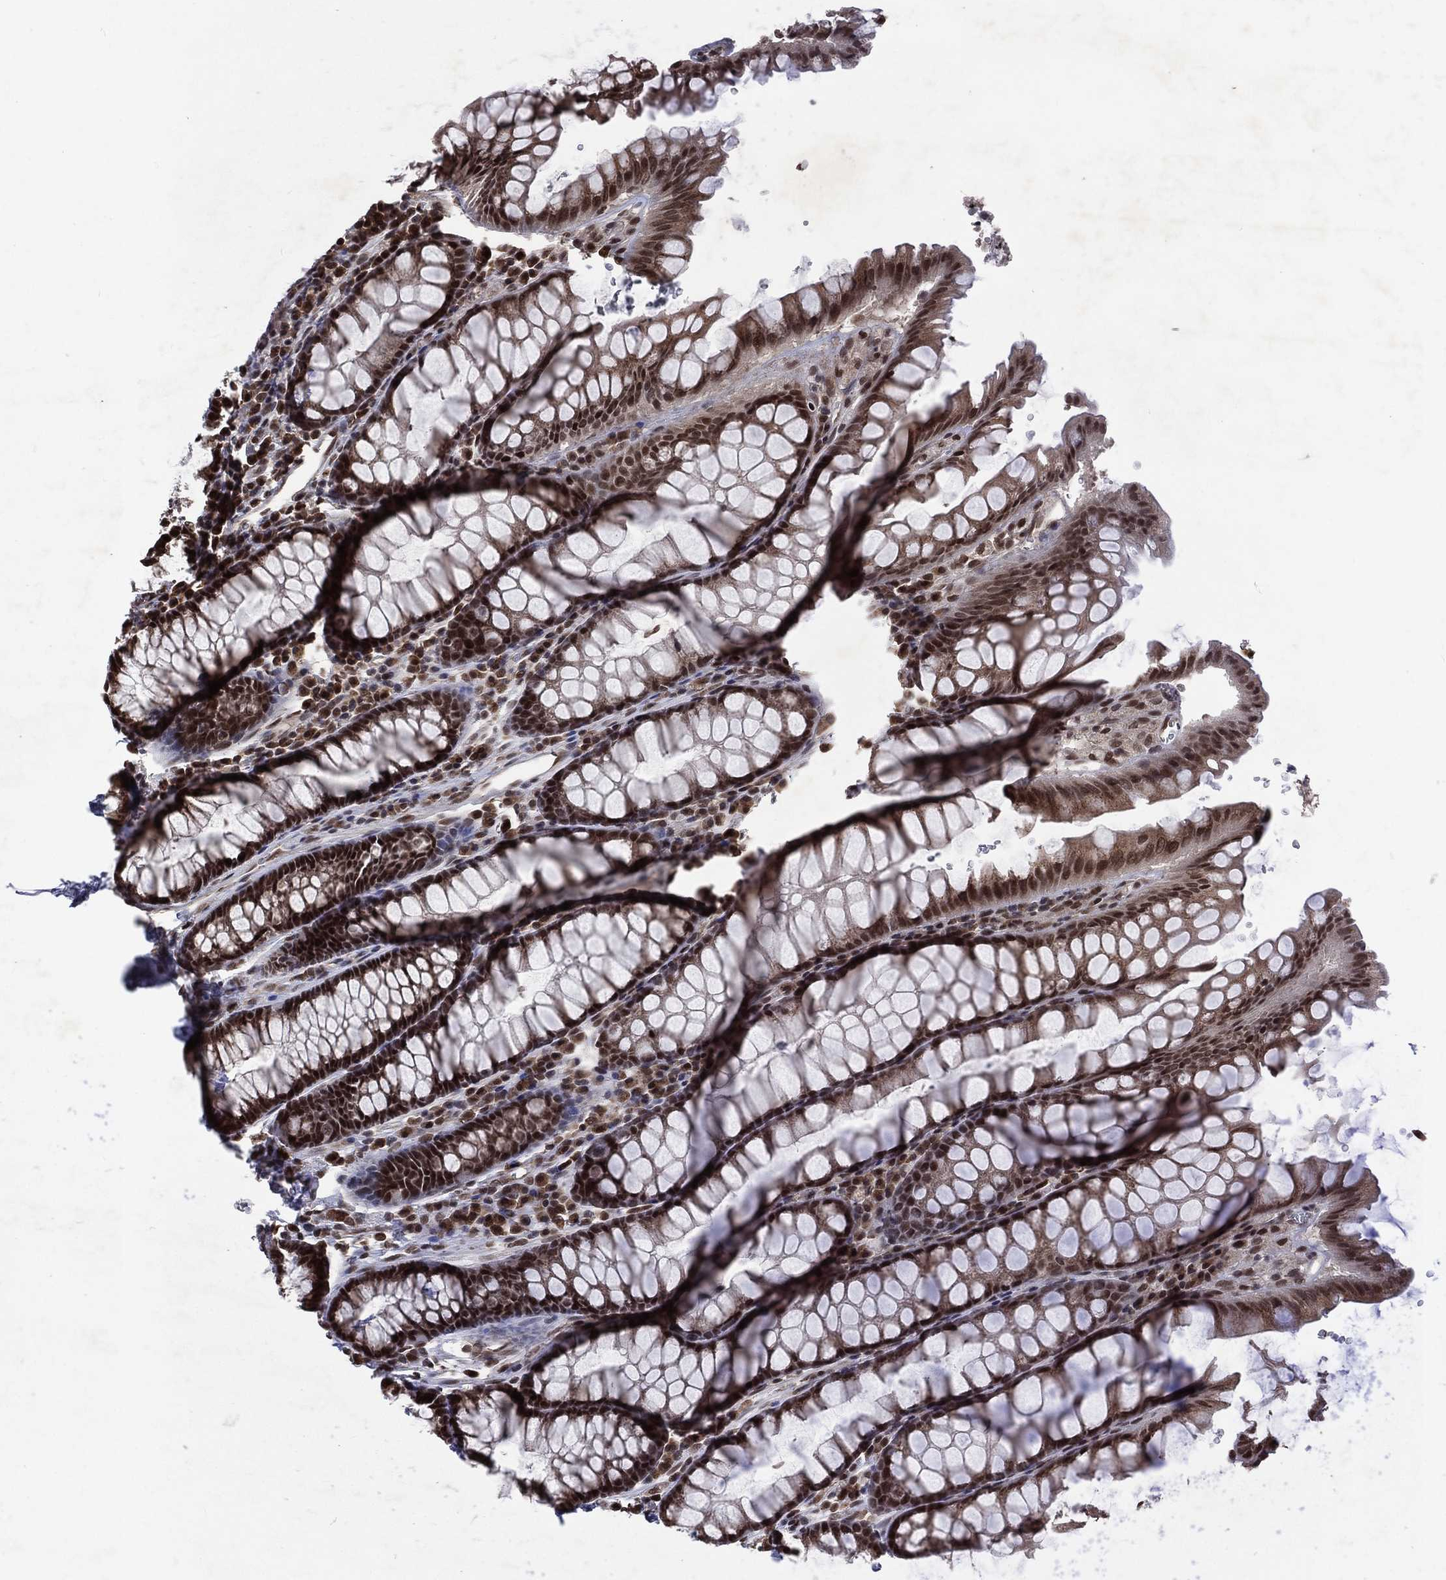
{"staining": {"intensity": "strong", "quantity": "25%-75%", "location": "cytoplasmic/membranous,nuclear"}, "tissue": "rectum", "cell_type": "Glandular cells", "image_type": "normal", "snomed": [{"axis": "morphology", "description": "Normal tissue, NOS"}, {"axis": "topography", "description": "Rectum"}], "caption": "Immunohistochemistry micrograph of unremarkable rectum: human rectum stained using immunohistochemistry displays high levels of strong protein expression localized specifically in the cytoplasmic/membranous,nuclear of glandular cells, appearing as a cytoplasmic/membranous,nuclear brown color.", "gene": "DMAP1", "patient": {"sex": "female", "age": 68}}